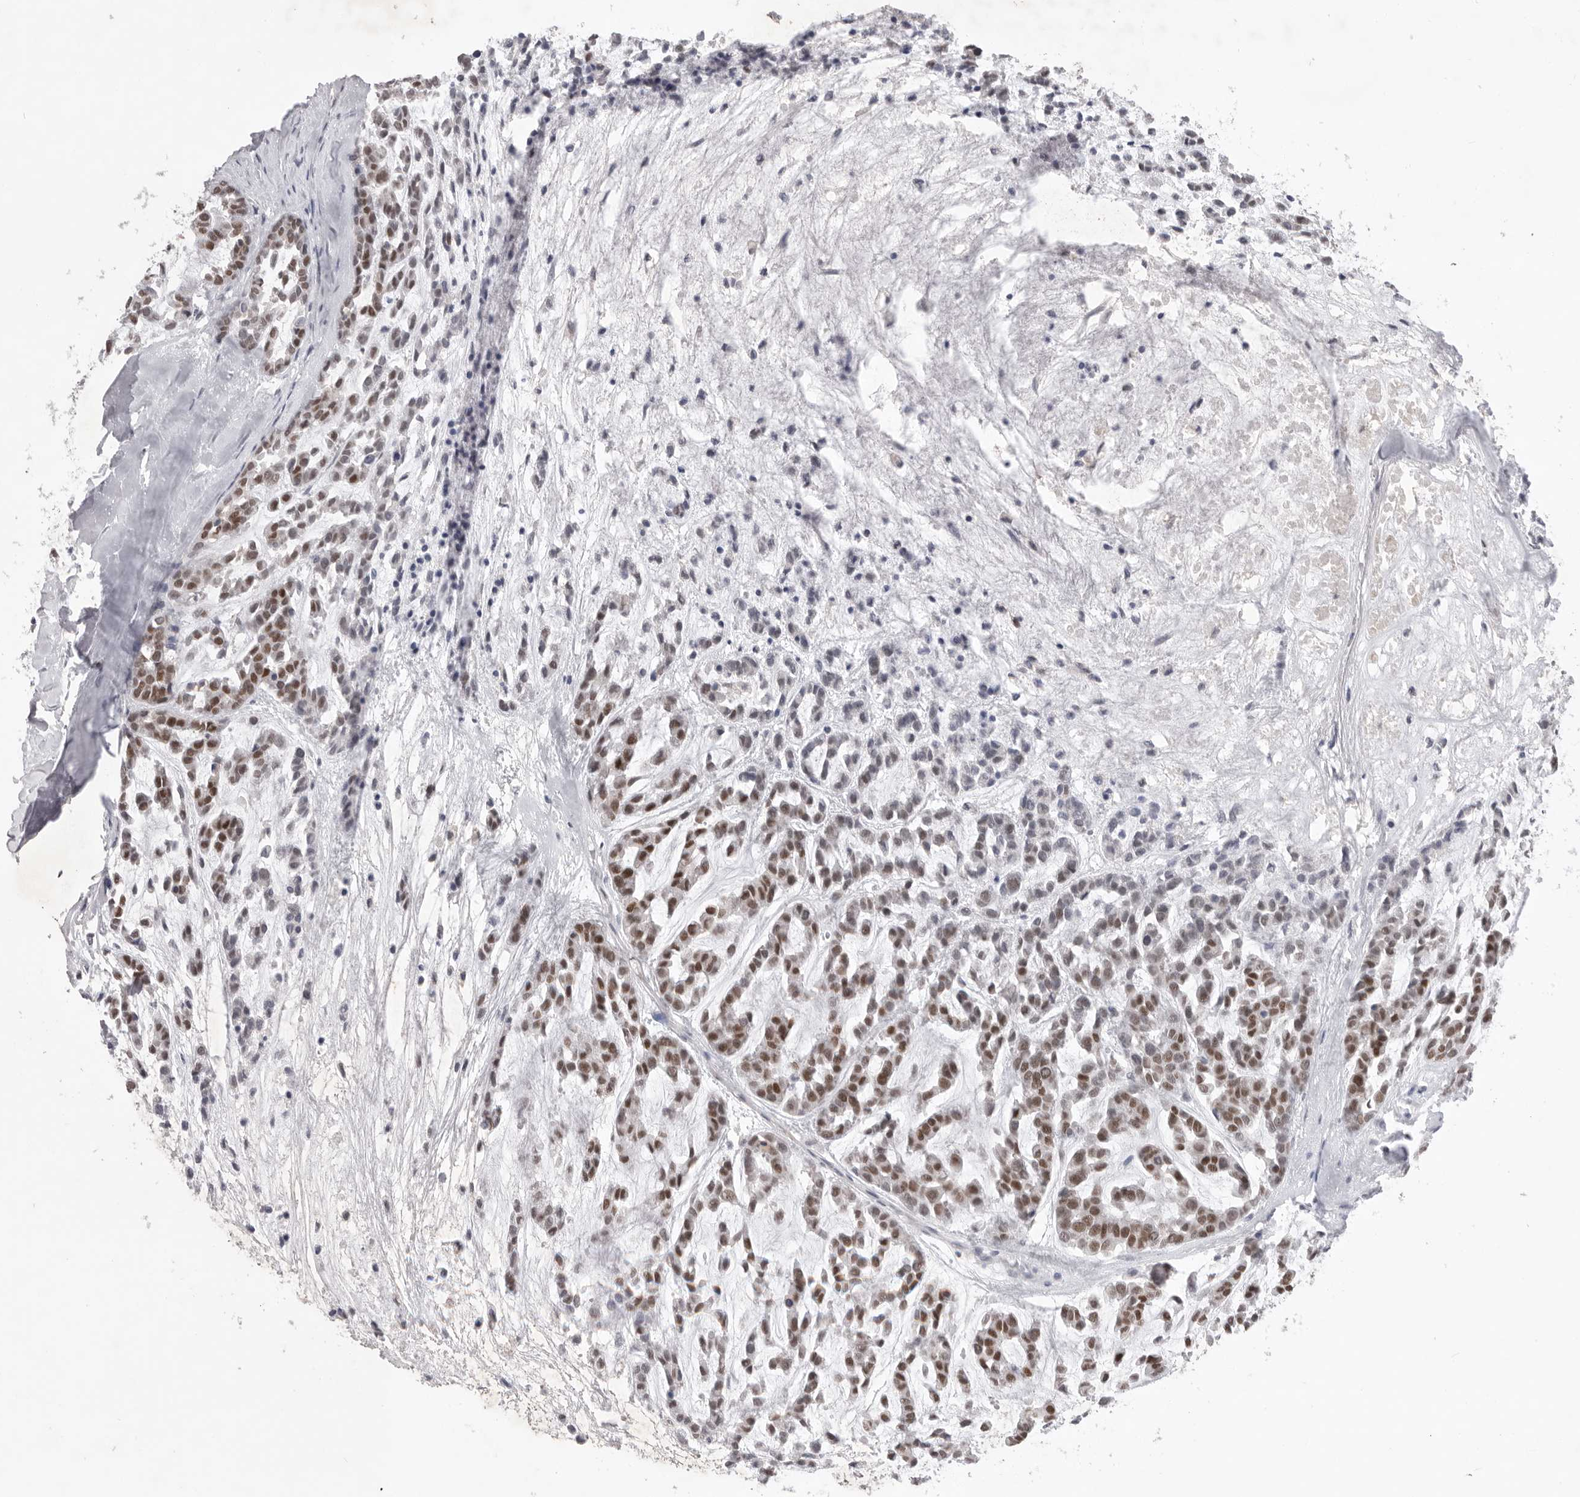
{"staining": {"intensity": "moderate", "quantity": "25%-75%", "location": "nuclear"}, "tissue": "head and neck cancer", "cell_type": "Tumor cells", "image_type": "cancer", "snomed": [{"axis": "morphology", "description": "Adenocarcinoma, NOS"}, {"axis": "morphology", "description": "Adenoma, NOS"}, {"axis": "topography", "description": "Head-Neck"}], "caption": "The photomicrograph displays a brown stain indicating the presence of a protein in the nuclear of tumor cells in head and neck adenoma.", "gene": "ZBTB7B", "patient": {"sex": "female", "age": 55}}